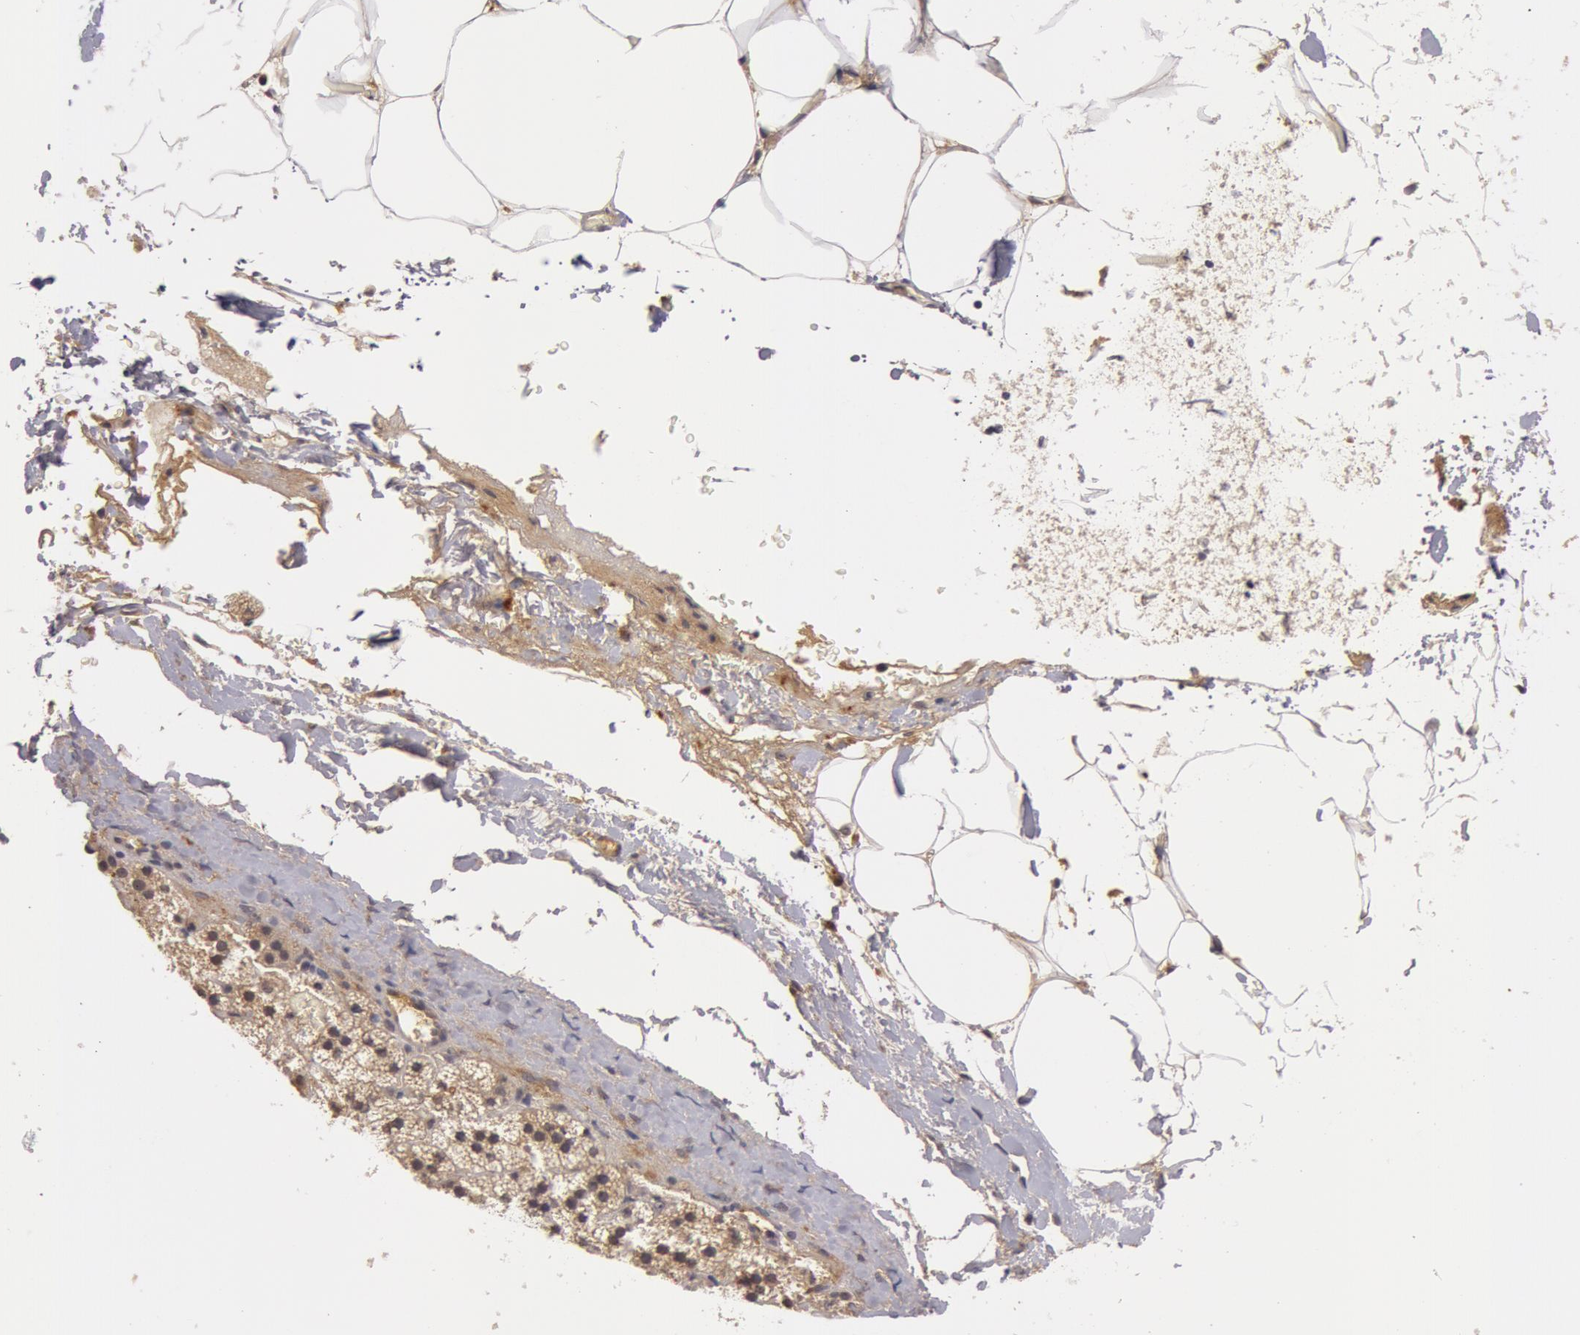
{"staining": {"intensity": "weak", "quantity": ">75%", "location": "cytoplasmic/membranous"}, "tissue": "adrenal gland", "cell_type": "Glandular cells", "image_type": "normal", "snomed": [{"axis": "morphology", "description": "Normal tissue, NOS"}, {"axis": "topography", "description": "Adrenal gland"}], "caption": "Protein expression analysis of unremarkable human adrenal gland reveals weak cytoplasmic/membranous positivity in approximately >75% of glandular cells. The staining was performed using DAB to visualize the protein expression in brown, while the nuclei were stained in blue with hematoxylin (Magnification: 20x).", "gene": "BCHE", "patient": {"sex": "male", "age": 35}}